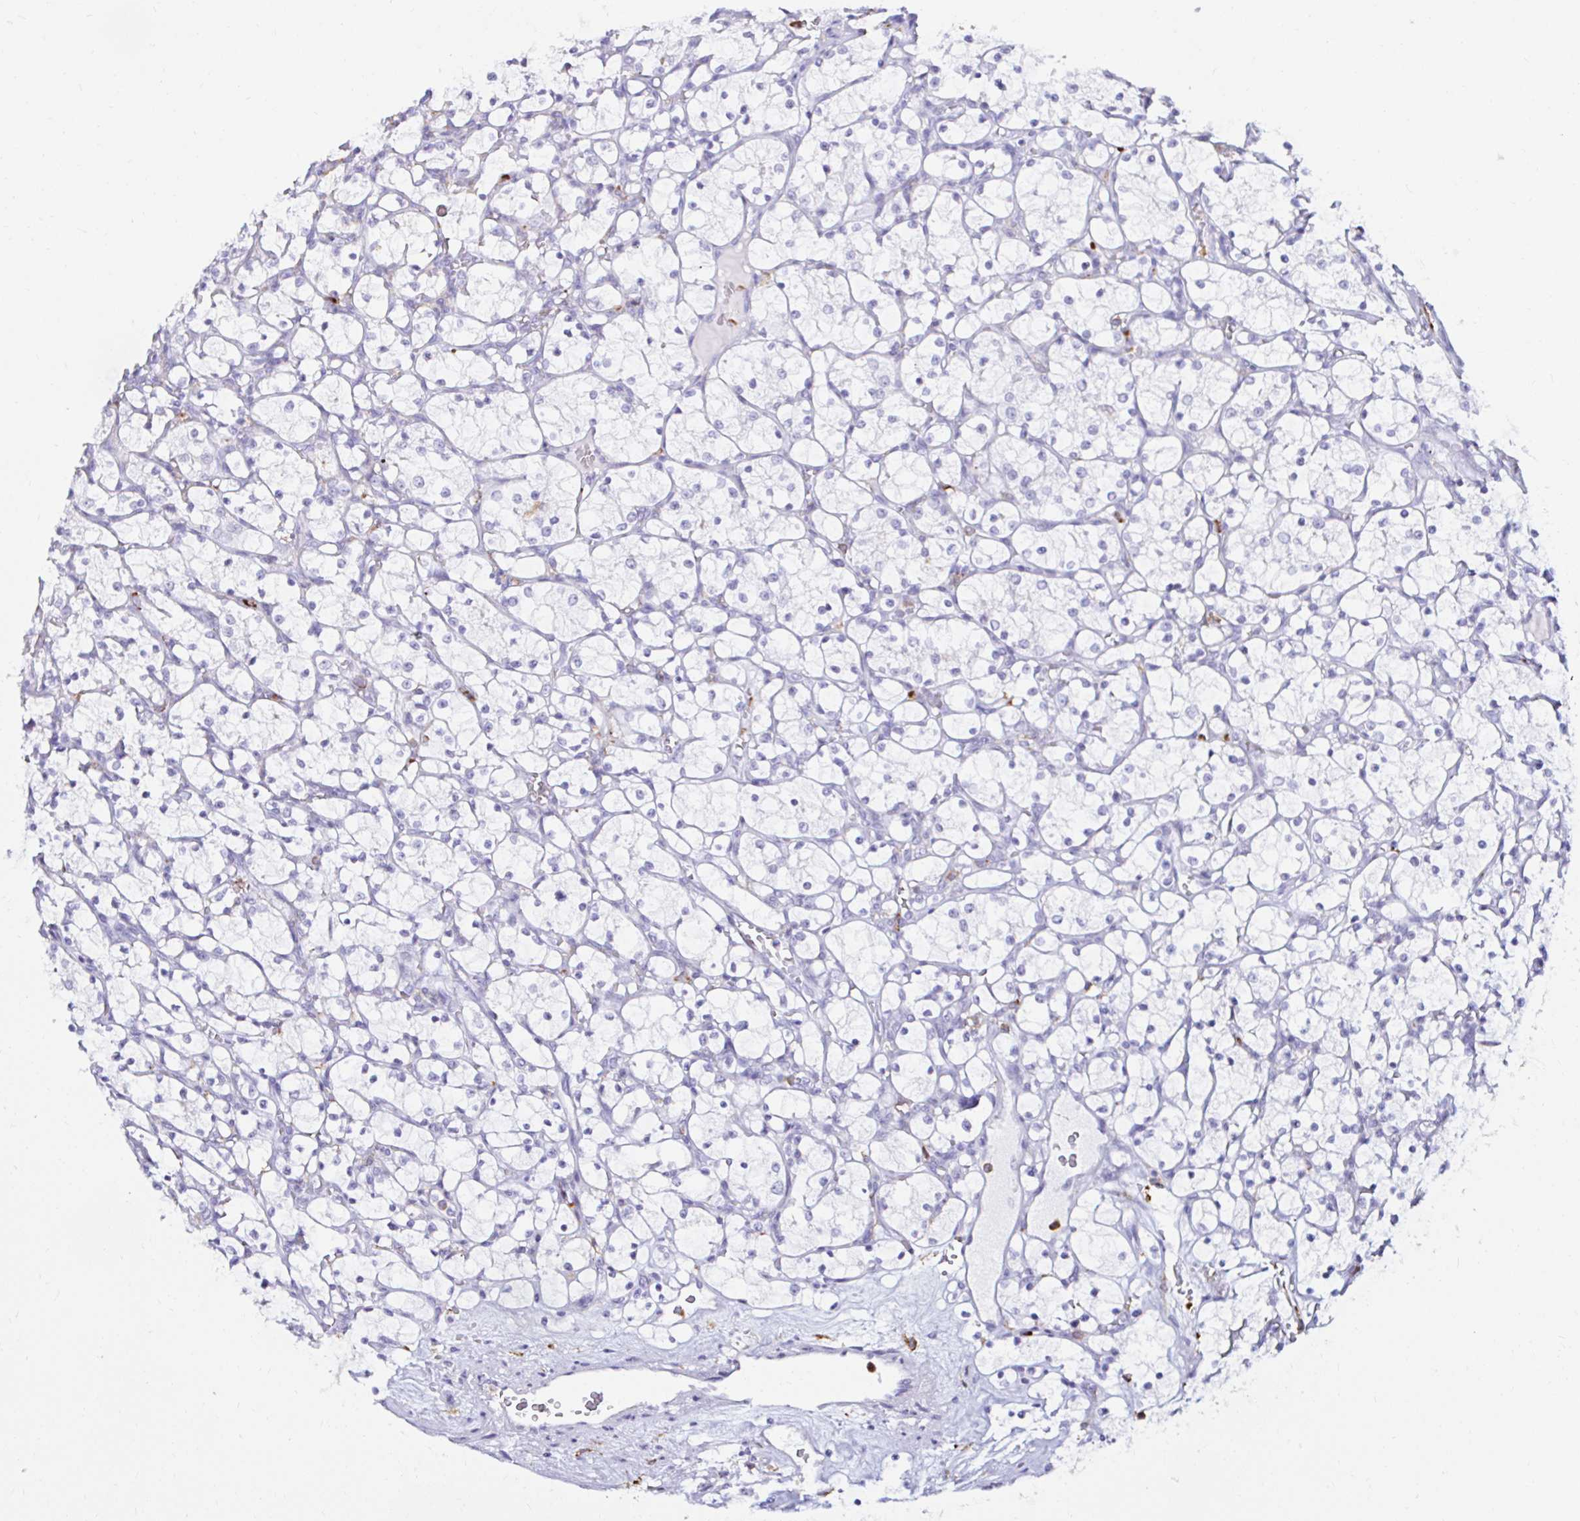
{"staining": {"intensity": "negative", "quantity": "none", "location": "none"}, "tissue": "renal cancer", "cell_type": "Tumor cells", "image_type": "cancer", "snomed": [{"axis": "morphology", "description": "Adenocarcinoma, NOS"}, {"axis": "topography", "description": "Kidney"}], "caption": "IHC image of human adenocarcinoma (renal) stained for a protein (brown), which displays no expression in tumor cells.", "gene": "CYBB", "patient": {"sex": "female", "age": 69}}